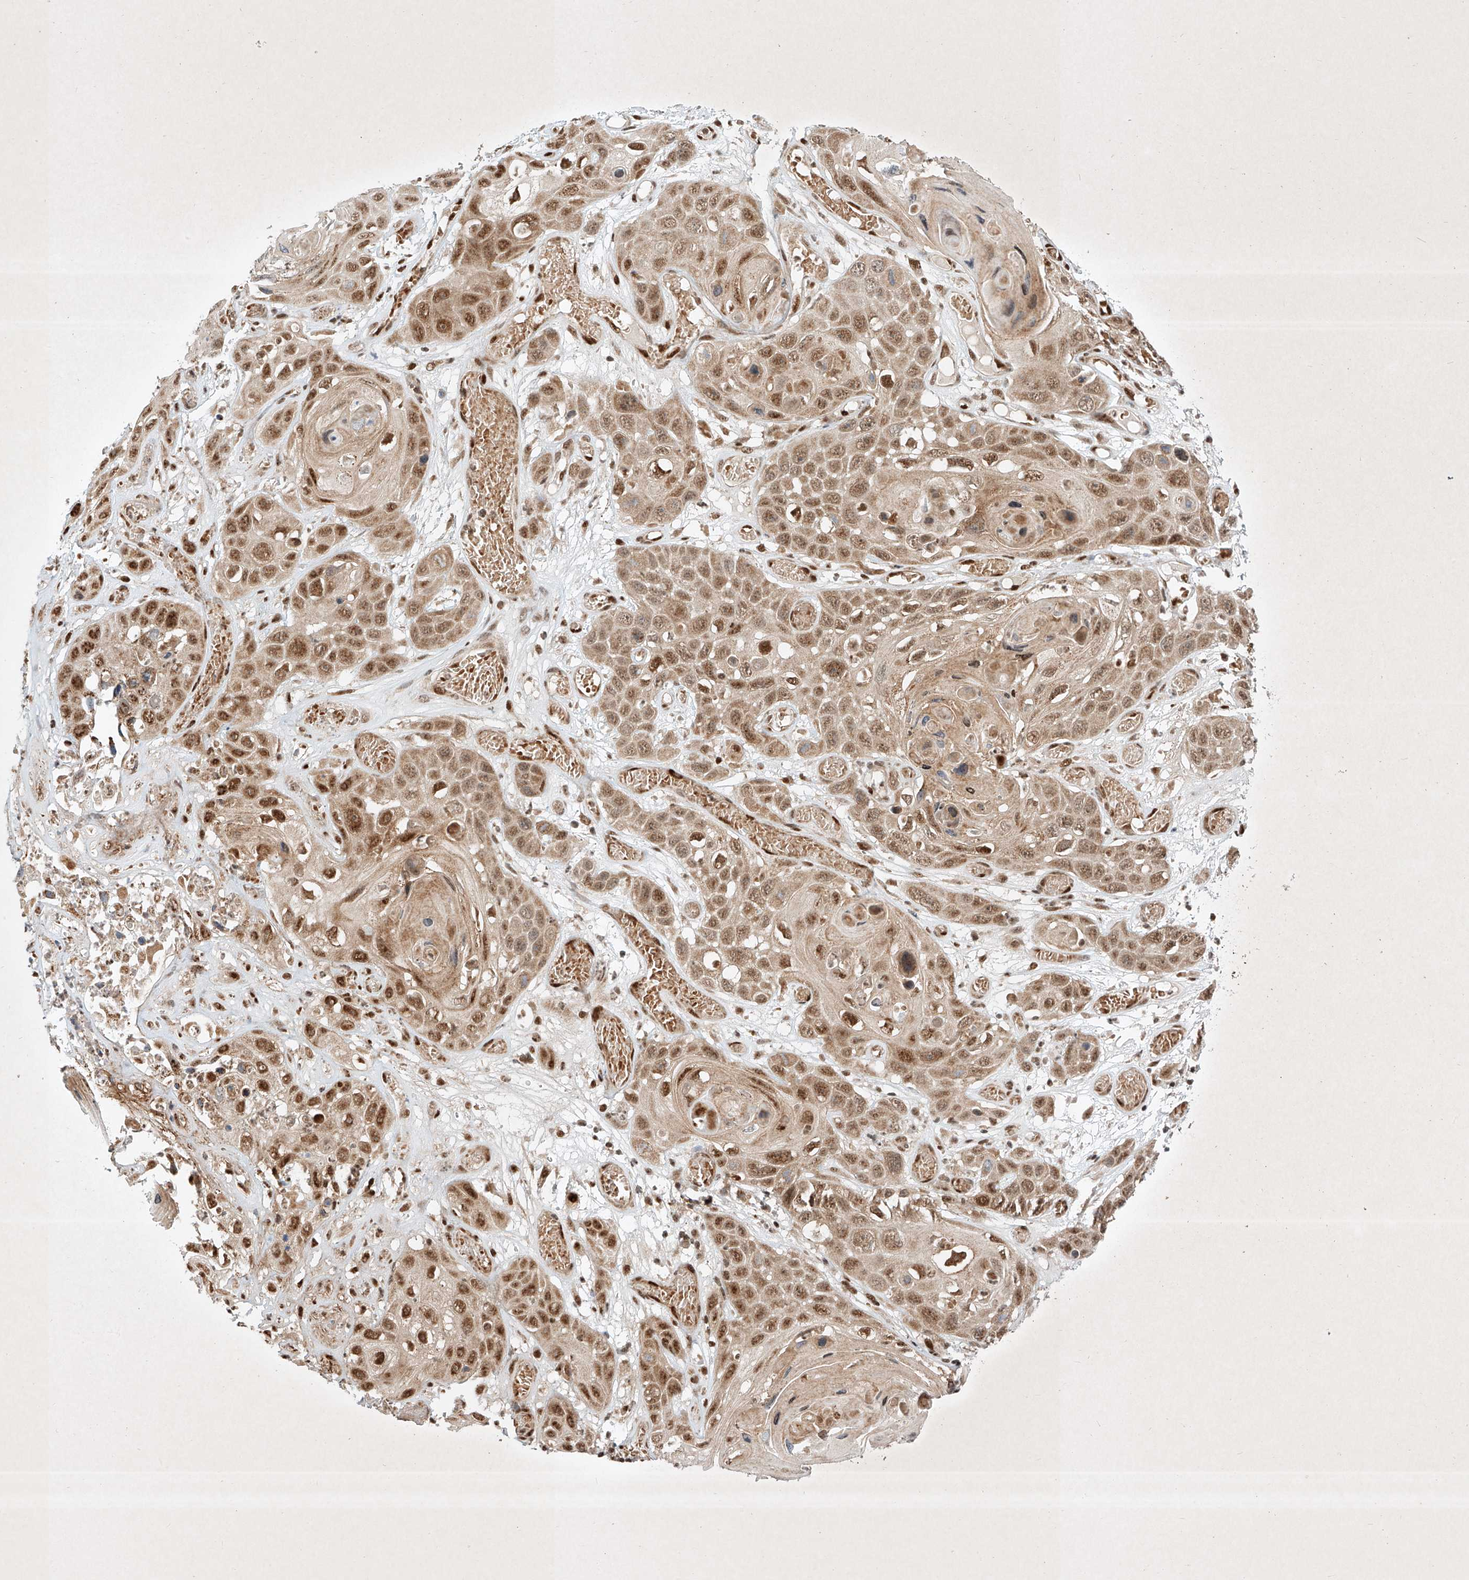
{"staining": {"intensity": "moderate", "quantity": ">75%", "location": "nuclear"}, "tissue": "skin cancer", "cell_type": "Tumor cells", "image_type": "cancer", "snomed": [{"axis": "morphology", "description": "Squamous cell carcinoma, NOS"}, {"axis": "topography", "description": "Skin"}], "caption": "IHC histopathology image of human squamous cell carcinoma (skin) stained for a protein (brown), which exhibits medium levels of moderate nuclear positivity in approximately >75% of tumor cells.", "gene": "EPG5", "patient": {"sex": "male", "age": 55}}